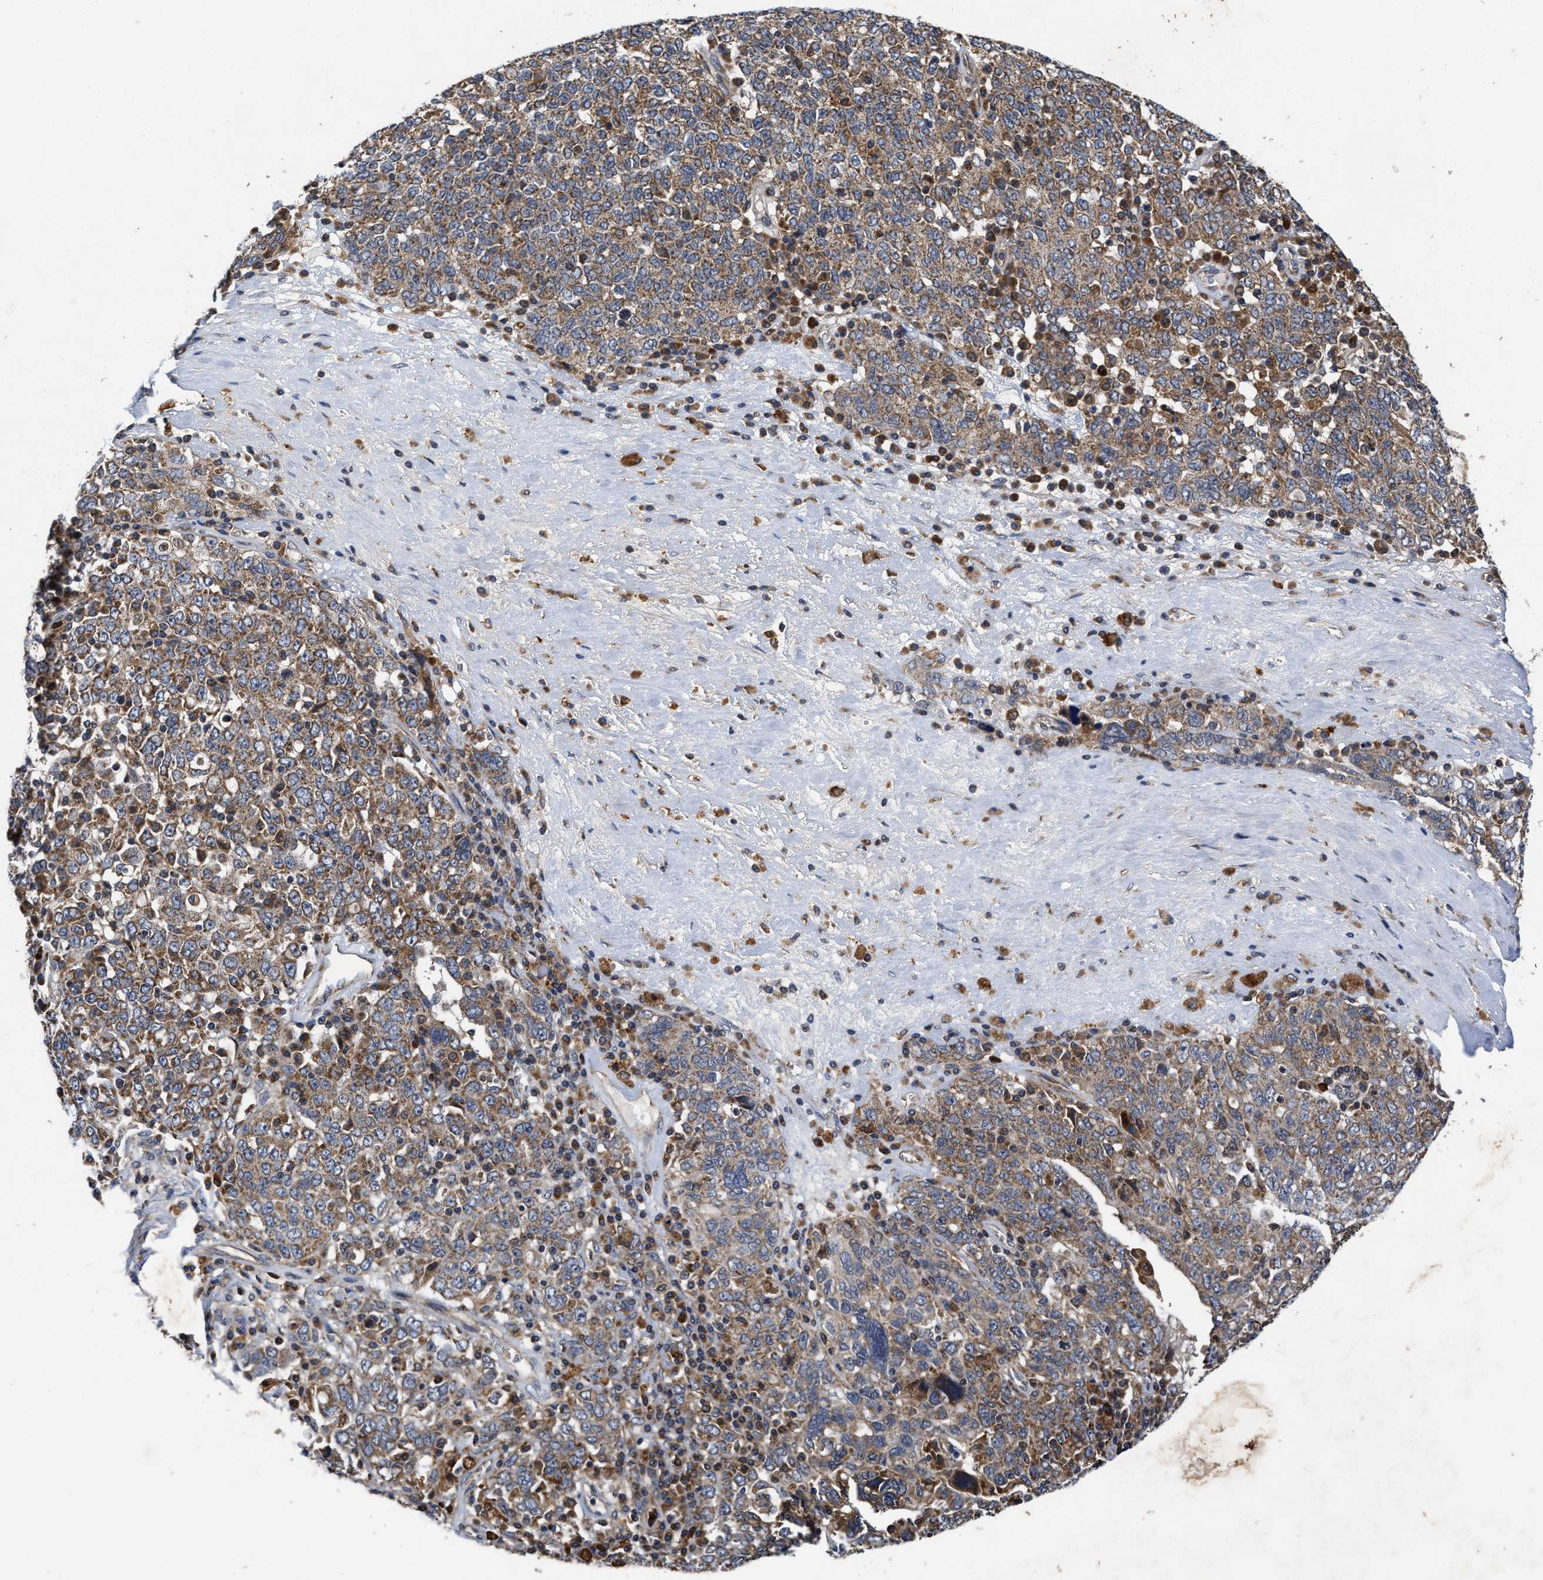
{"staining": {"intensity": "moderate", "quantity": ">75%", "location": "cytoplasmic/membranous"}, "tissue": "ovarian cancer", "cell_type": "Tumor cells", "image_type": "cancer", "snomed": [{"axis": "morphology", "description": "Carcinoma, endometroid"}, {"axis": "topography", "description": "Ovary"}], "caption": "A brown stain shows moderate cytoplasmic/membranous positivity of a protein in human ovarian endometroid carcinoma tumor cells.", "gene": "EFNA4", "patient": {"sex": "female", "age": 62}}